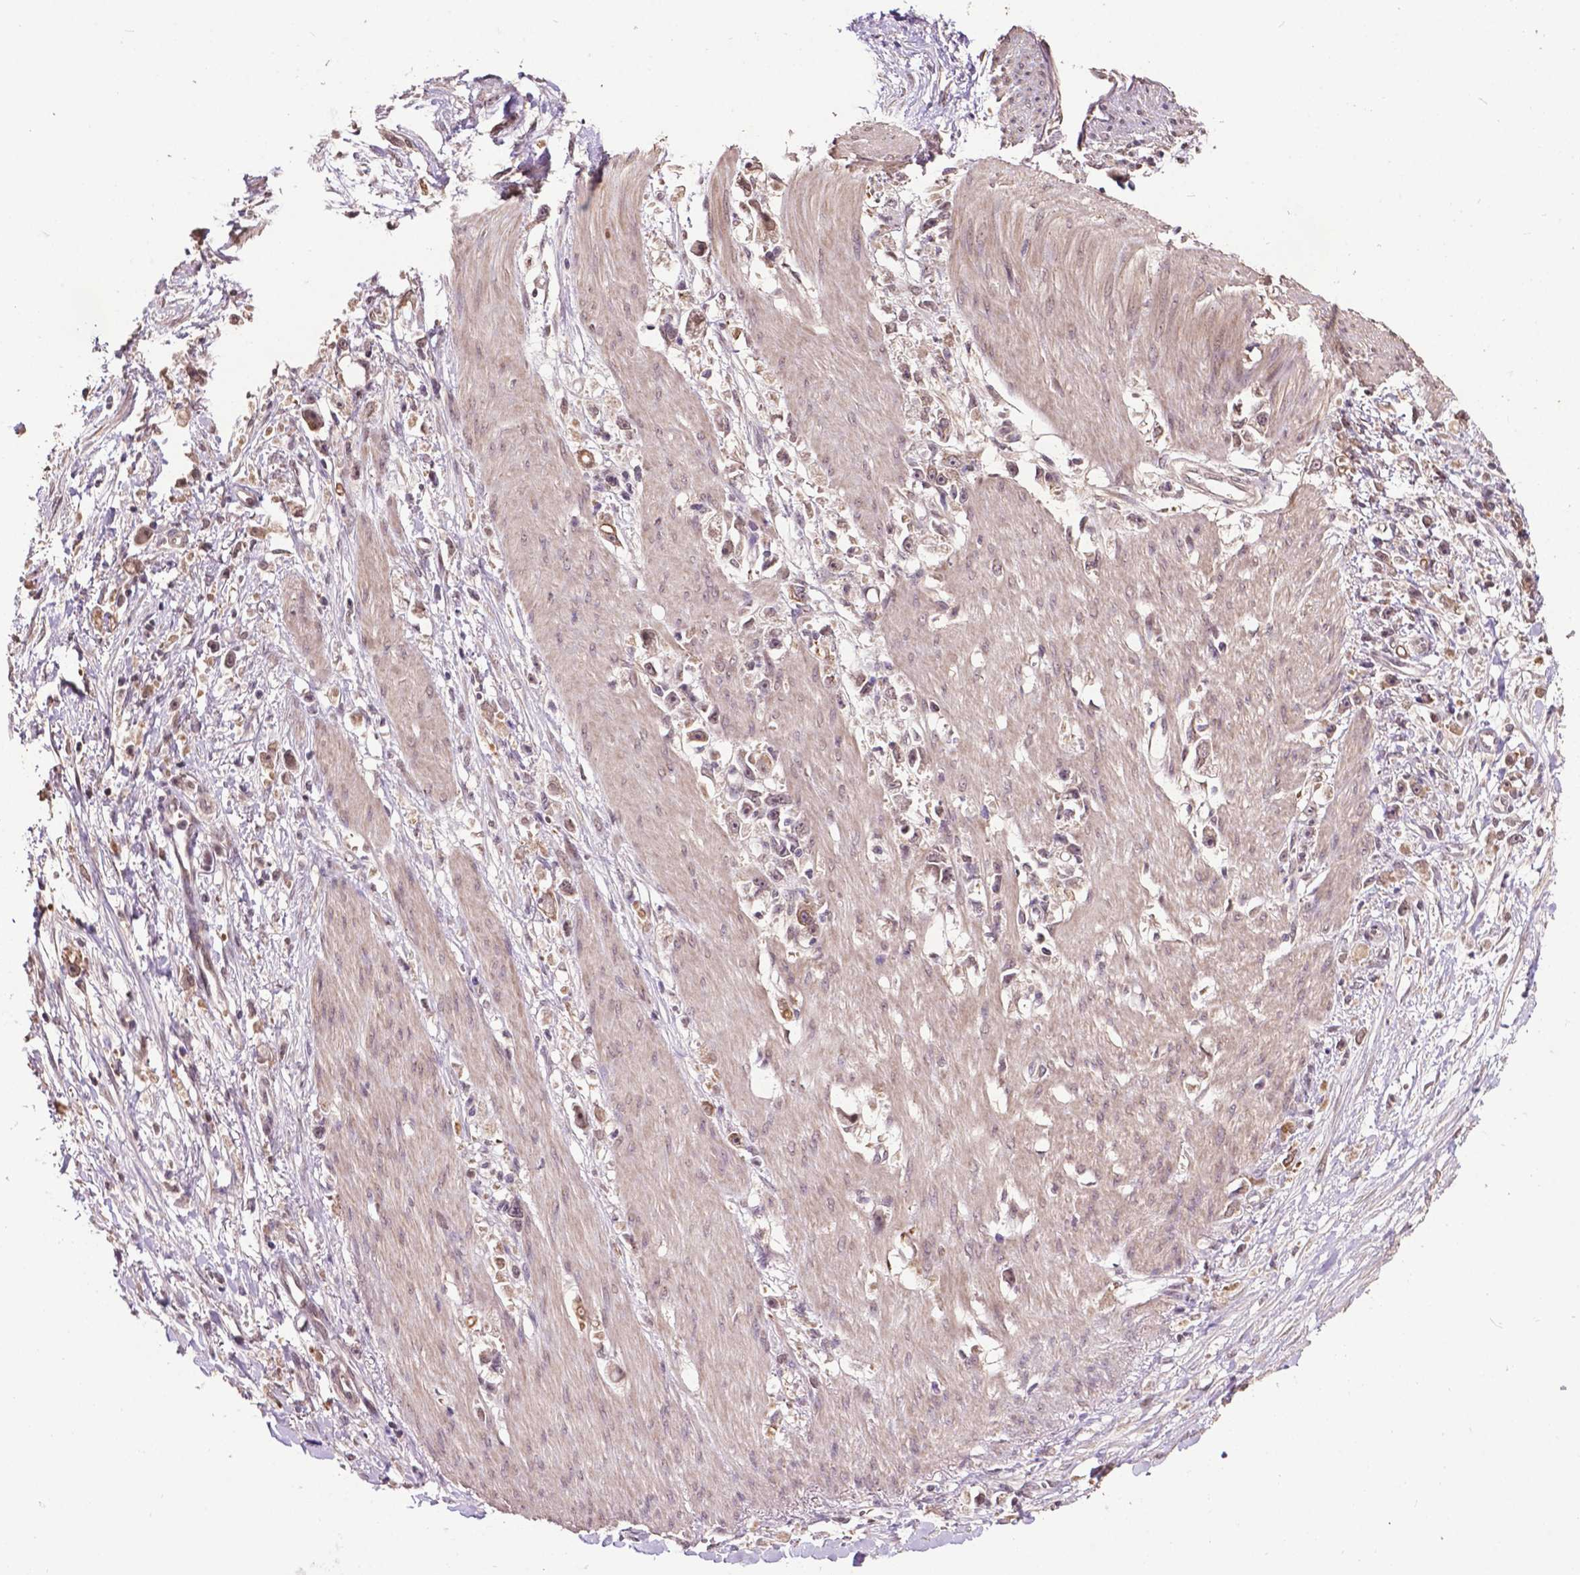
{"staining": {"intensity": "weak", "quantity": "25%-75%", "location": "cytoplasmic/membranous"}, "tissue": "stomach cancer", "cell_type": "Tumor cells", "image_type": "cancer", "snomed": [{"axis": "morphology", "description": "Adenocarcinoma, NOS"}, {"axis": "topography", "description": "Stomach"}], "caption": "Immunohistochemistry (IHC) of human stomach cancer (adenocarcinoma) reveals low levels of weak cytoplasmic/membranous expression in approximately 25%-75% of tumor cells. (DAB IHC with brightfield microscopy, high magnification).", "gene": "GLRA2", "patient": {"sex": "female", "age": 59}}